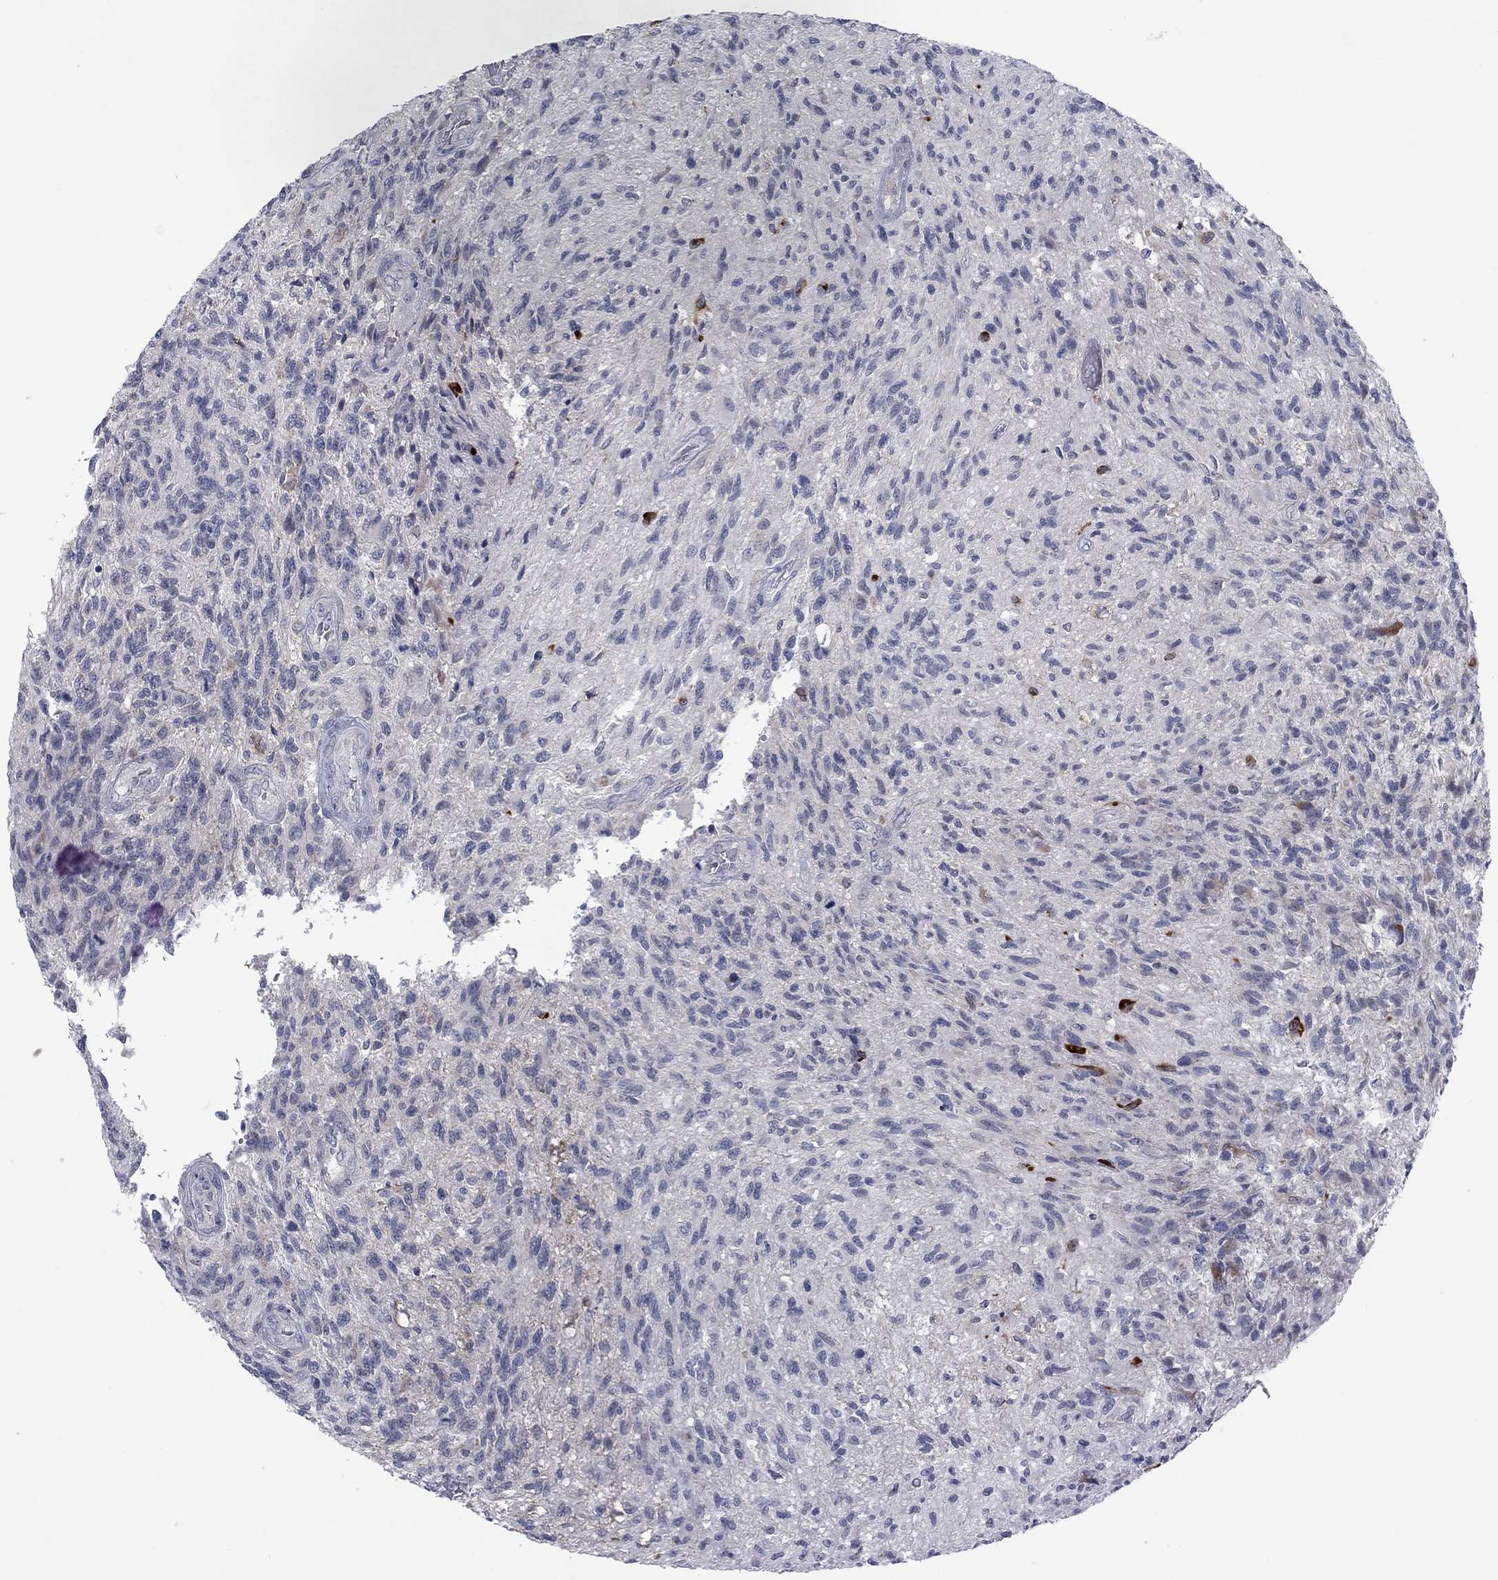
{"staining": {"intensity": "negative", "quantity": "none", "location": "none"}, "tissue": "glioma", "cell_type": "Tumor cells", "image_type": "cancer", "snomed": [{"axis": "morphology", "description": "Glioma, malignant, High grade"}, {"axis": "topography", "description": "Brain"}], "caption": "Immunohistochemistry (IHC) image of neoplastic tissue: human glioma stained with DAB exhibits no significant protein expression in tumor cells.", "gene": "CACNA1A", "patient": {"sex": "male", "age": 56}}